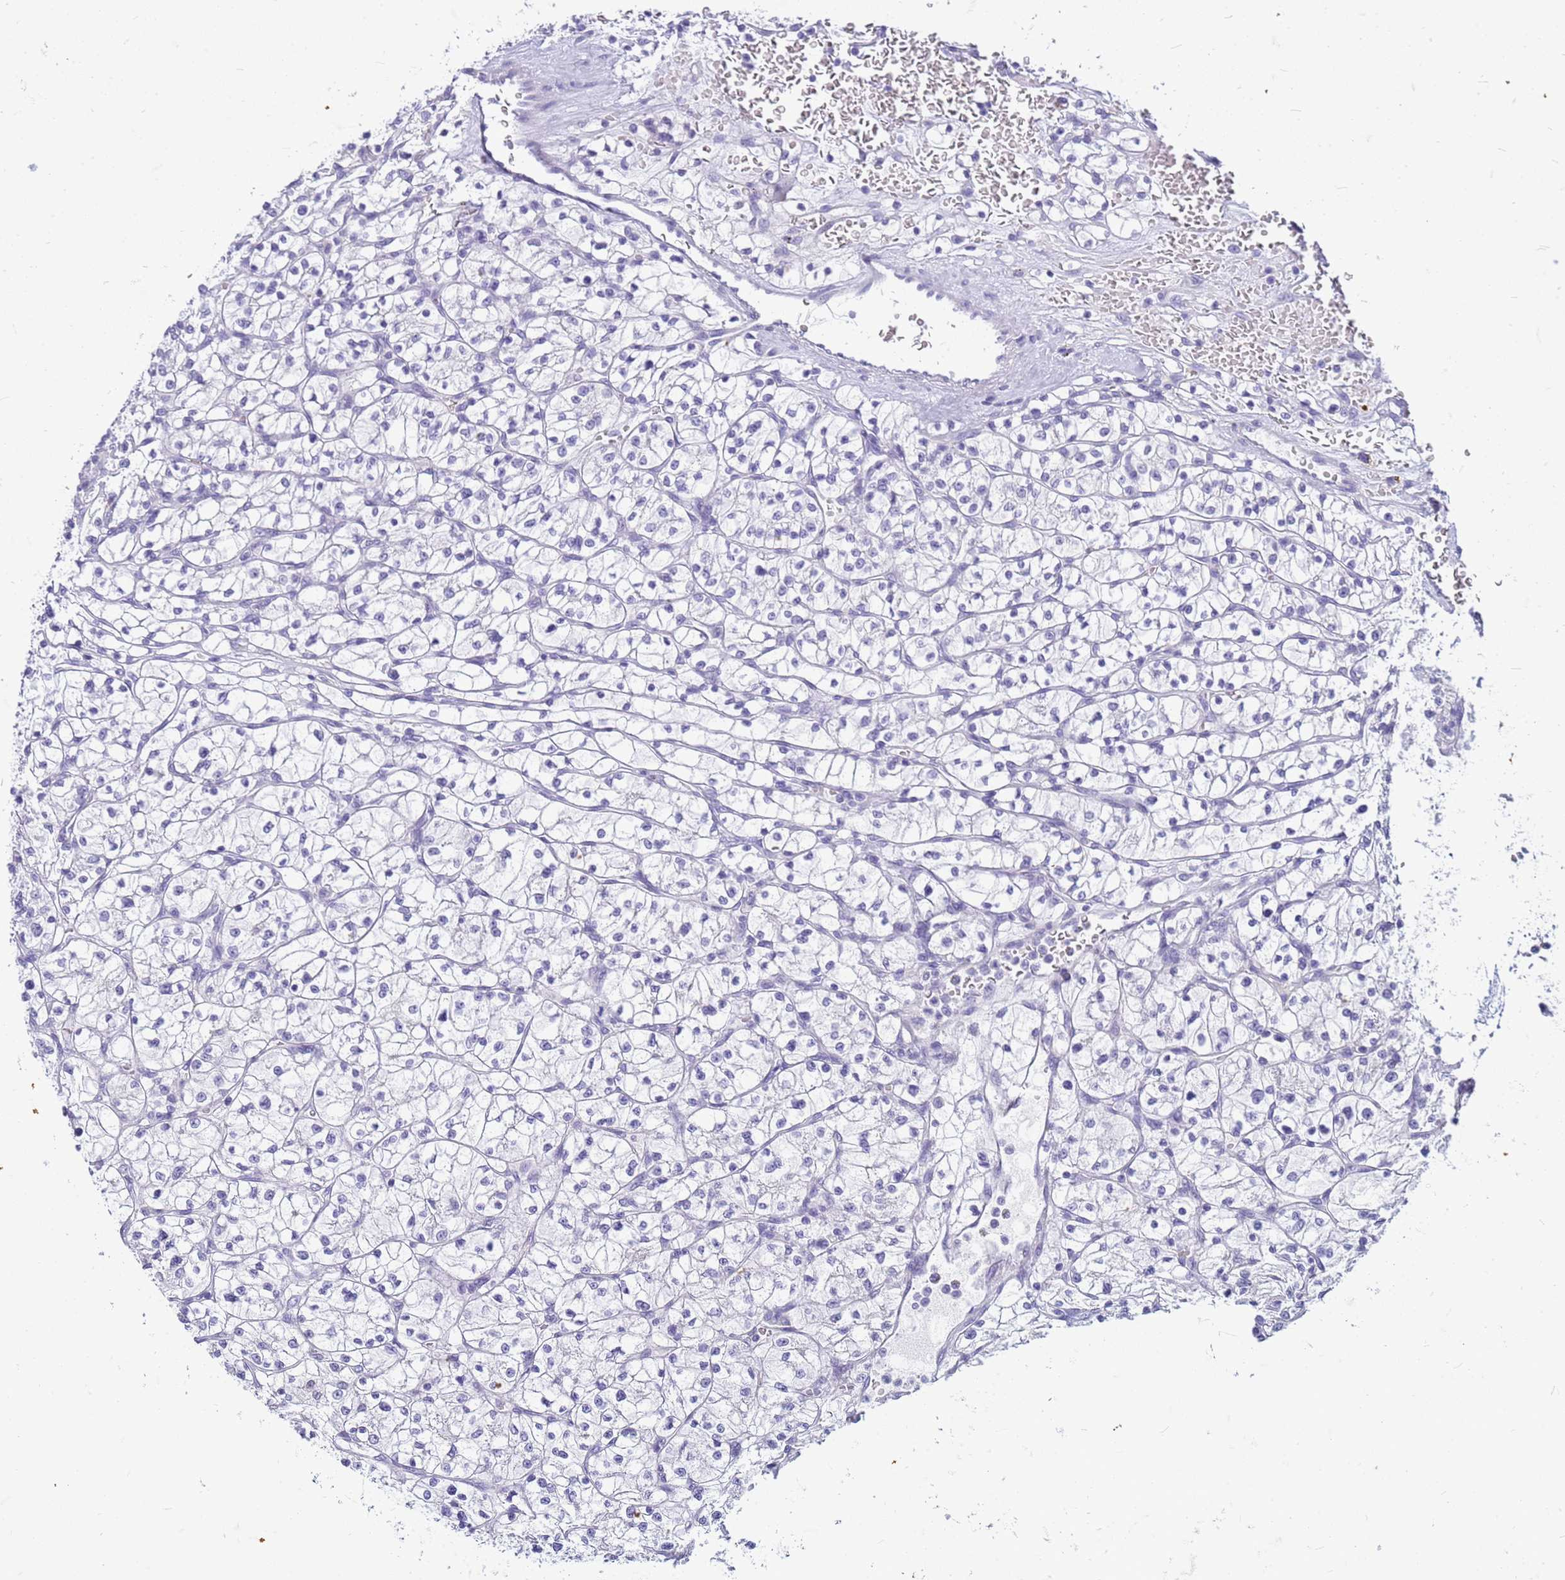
{"staining": {"intensity": "negative", "quantity": "none", "location": "none"}, "tissue": "renal cancer", "cell_type": "Tumor cells", "image_type": "cancer", "snomed": [{"axis": "morphology", "description": "Adenocarcinoma, NOS"}, {"axis": "topography", "description": "Kidney"}], "caption": "Human renal cancer stained for a protein using immunohistochemistry (IHC) displays no positivity in tumor cells.", "gene": "CFAP100", "patient": {"sex": "female", "age": 64}}